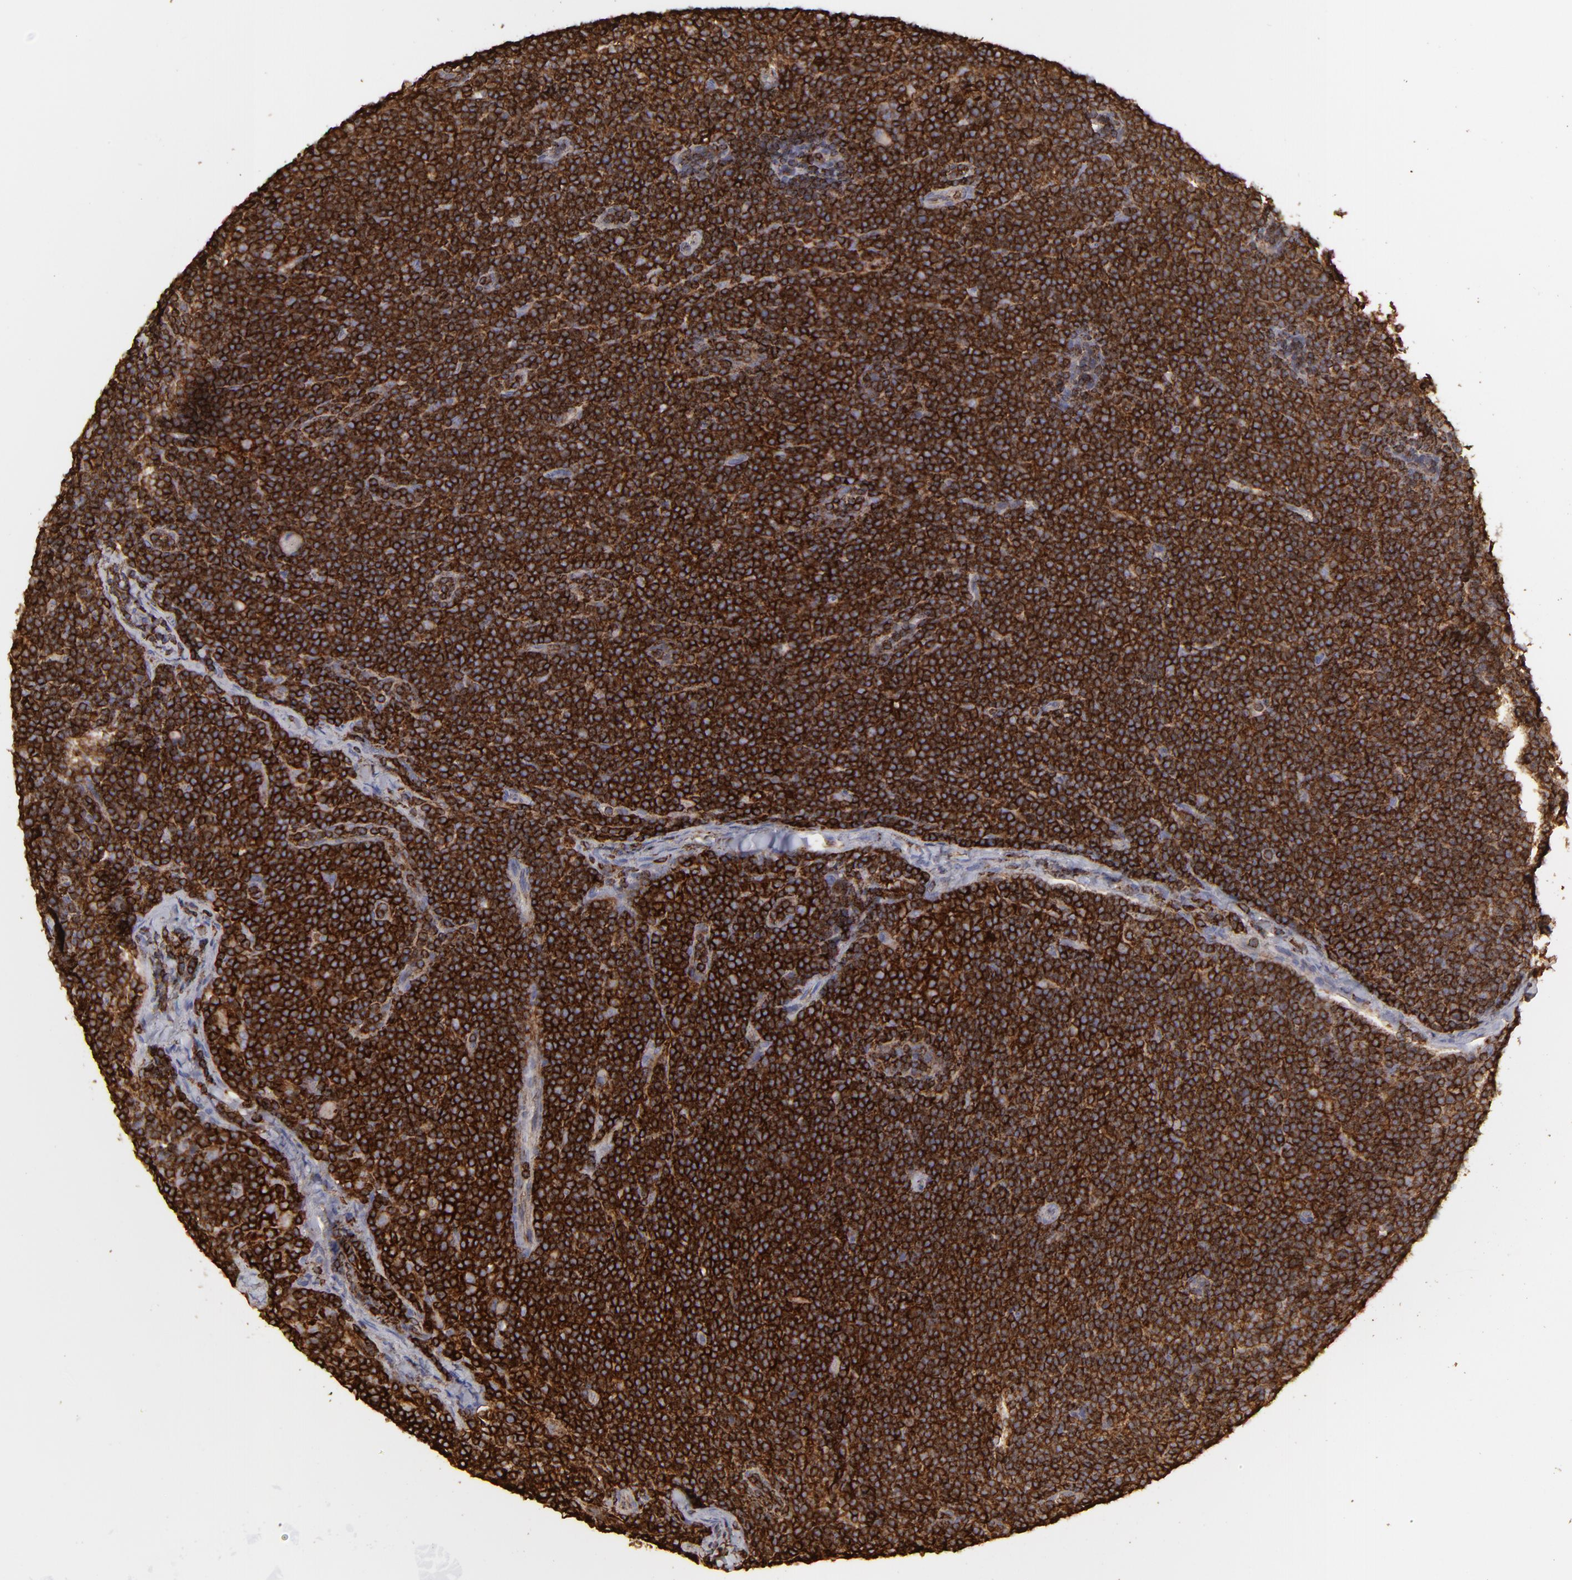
{"staining": {"intensity": "strong", "quantity": ">75%", "location": "cytoplasmic/membranous"}, "tissue": "lymphoma", "cell_type": "Tumor cells", "image_type": "cancer", "snomed": [{"axis": "morphology", "description": "Malignant lymphoma, non-Hodgkin's type, High grade"}, {"axis": "topography", "description": "Lymph node"}], "caption": "High-grade malignant lymphoma, non-Hodgkin's type was stained to show a protein in brown. There is high levels of strong cytoplasmic/membranous staining in about >75% of tumor cells. (Stains: DAB in brown, nuclei in blue, Microscopy: brightfield microscopy at high magnification).", "gene": "ACTB", "patient": {"sex": "female", "age": 58}}